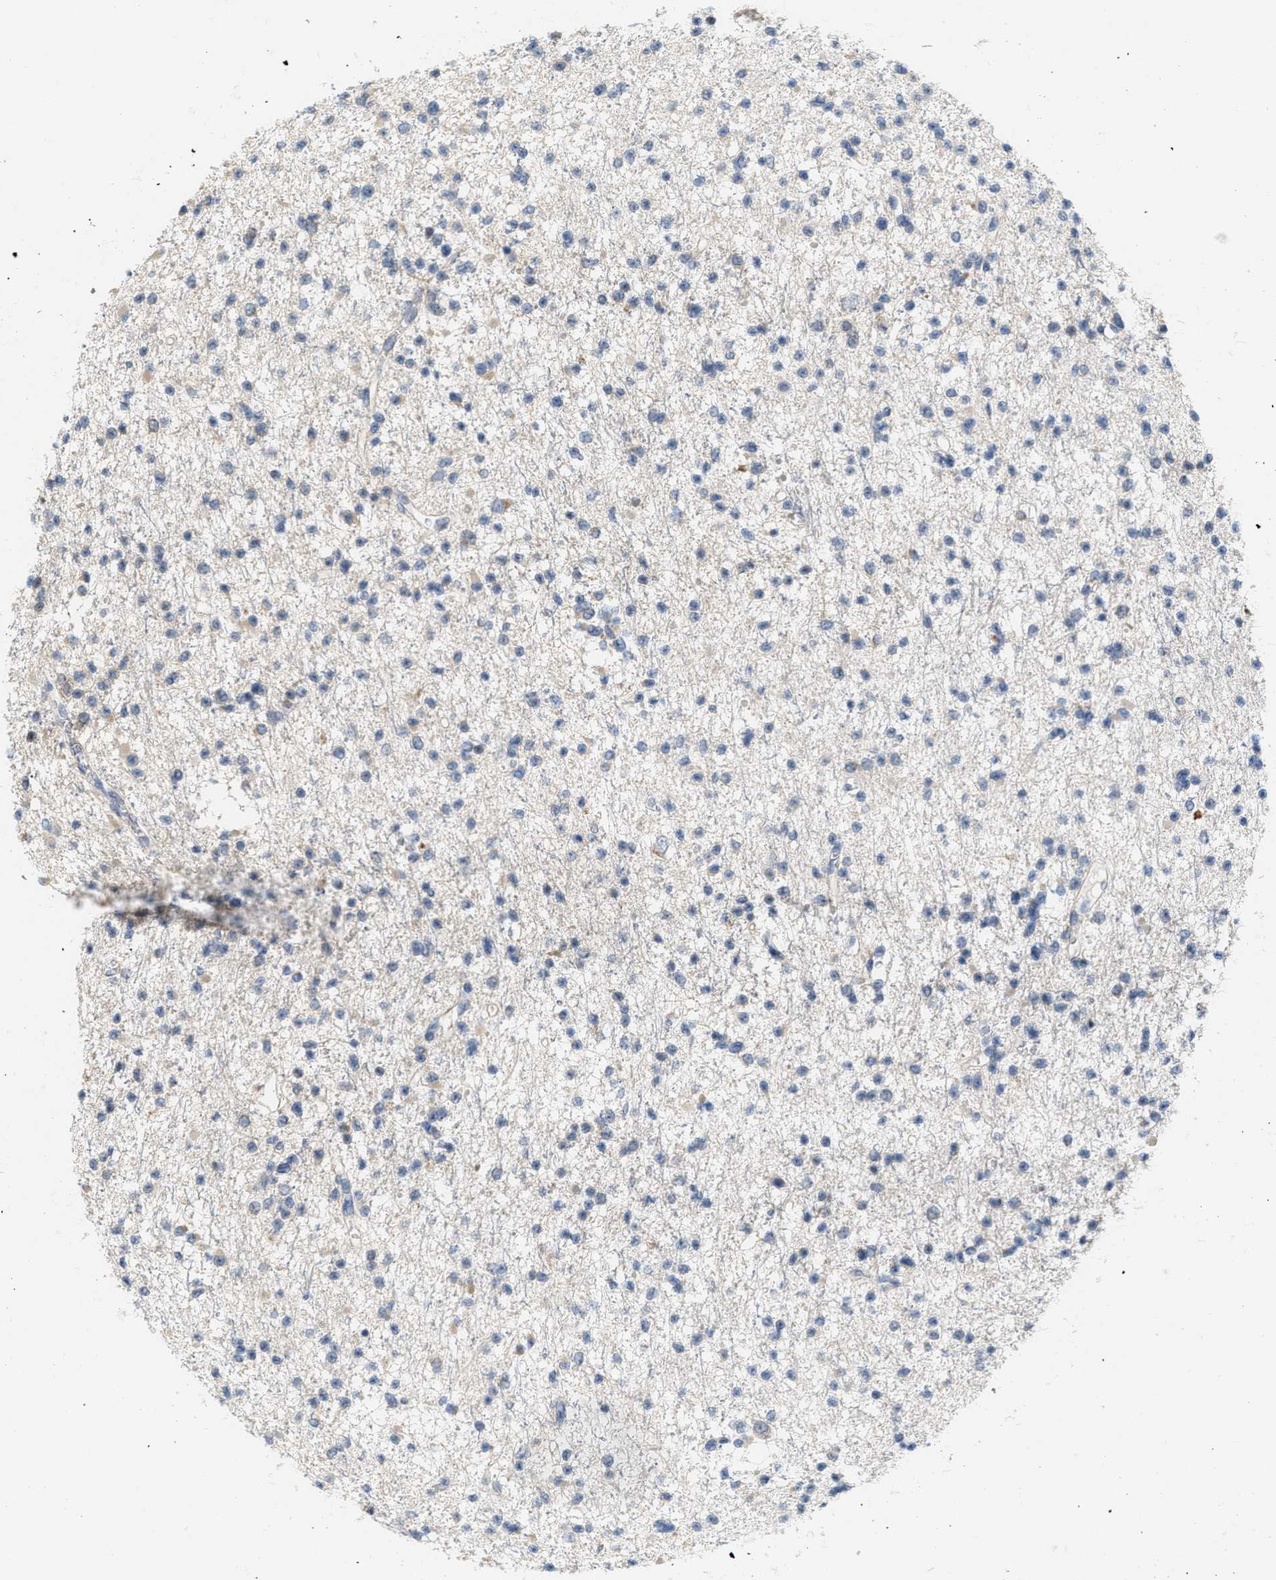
{"staining": {"intensity": "weak", "quantity": "<25%", "location": "cytoplasmic/membranous"}, "tissue": "glioma", "cell_type": "Tumor cells", "image_type": "cancer", "snomed": [{"axis": "morphology", "description": "Glioma, malignant, Low grade"}, {"axis": "topography", "description": "Brain"}], "caption": "Image shows no protein staining in tumor cells of low-grade glioma (malignant) tissue.", "gene": "CSNK1A1", "patient": {"sex": "female", "age": 22}}